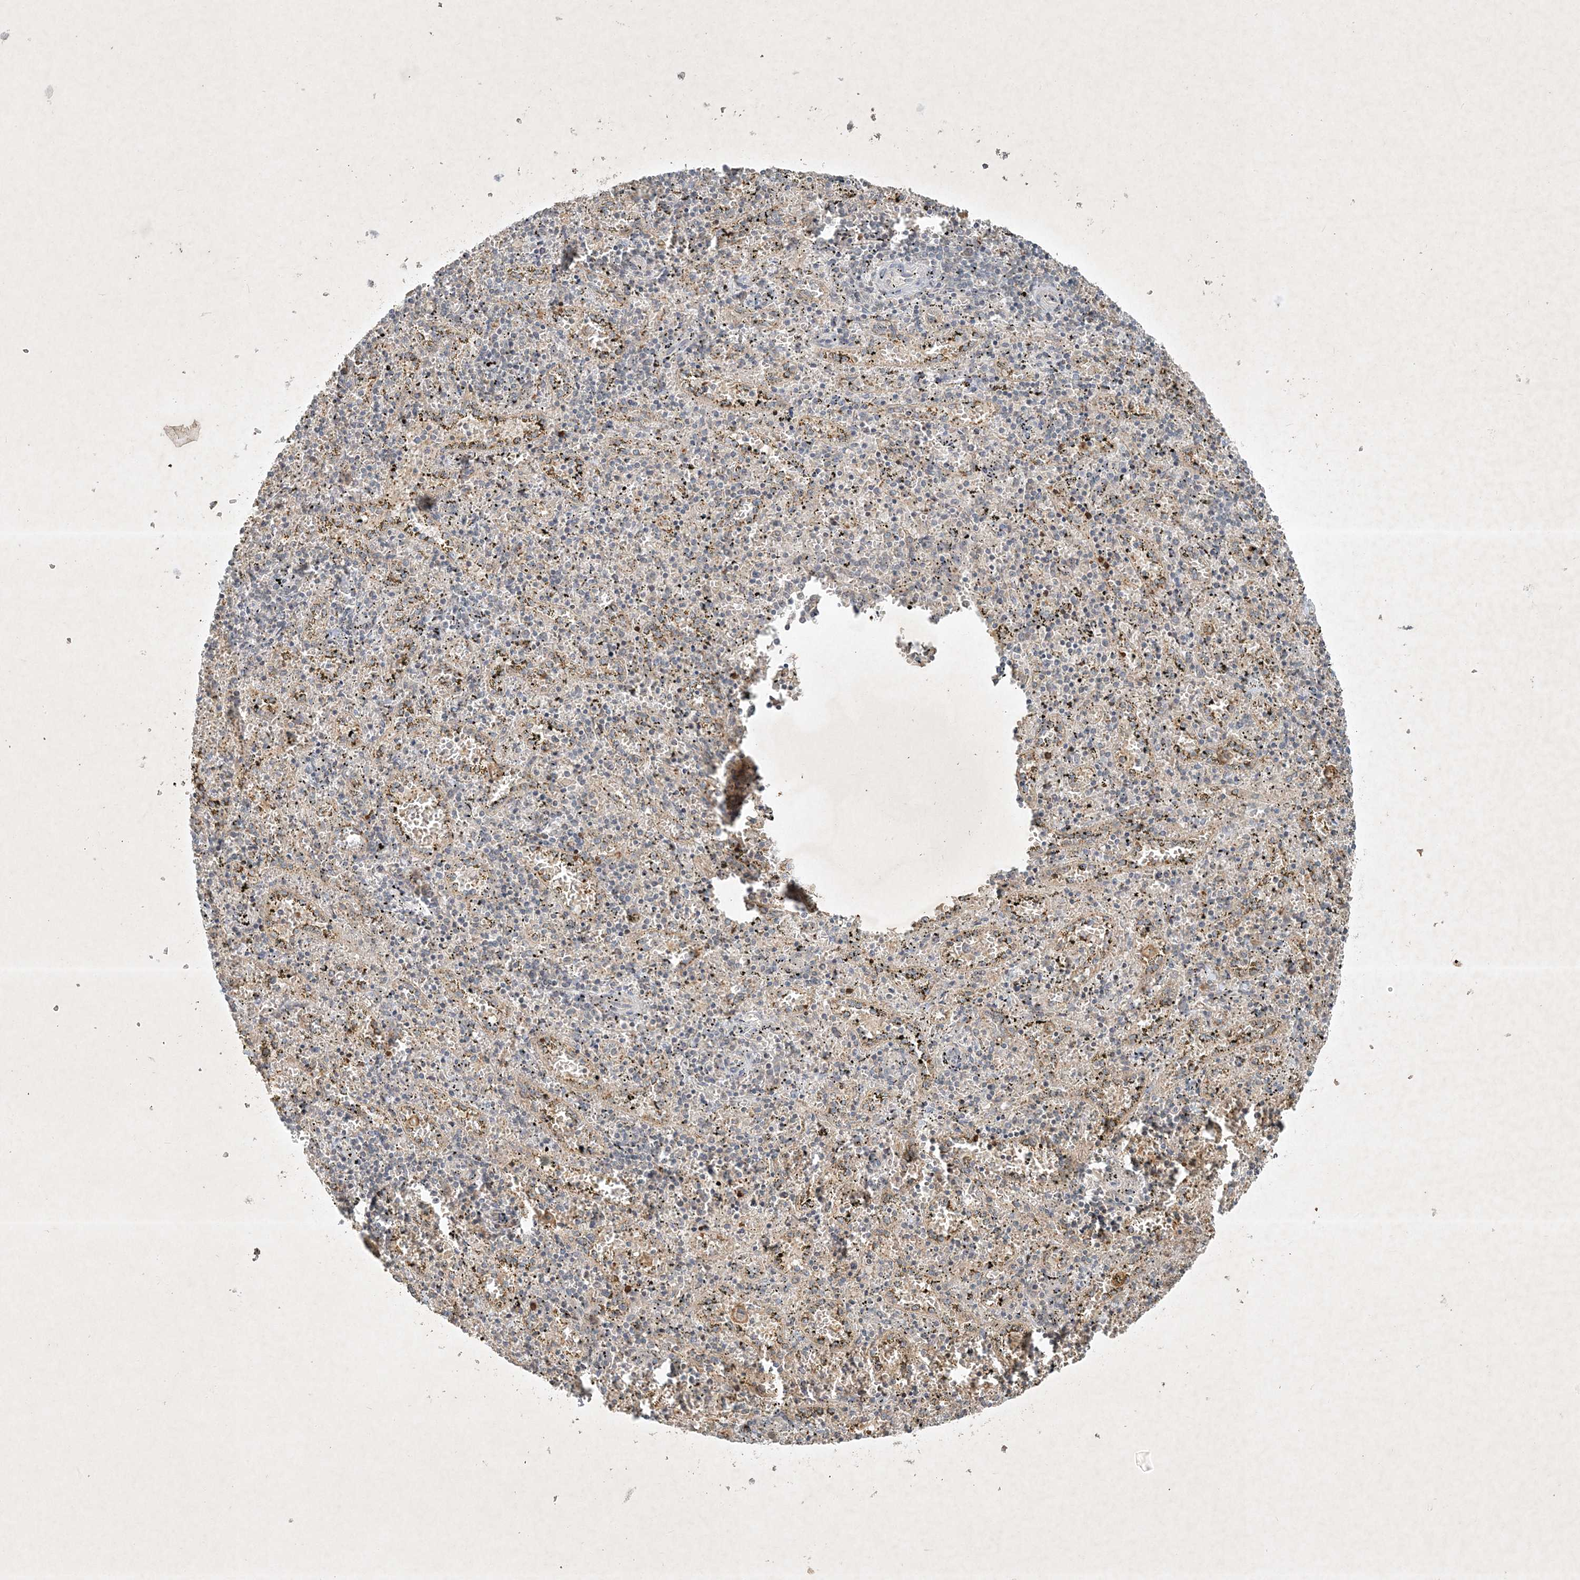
{"staining": {"intensity": "negative", "quantity": "none", "location": "none"}, "tissue": "spleen", "cell_type": "Cells in red pulp", "image_type": "normal", "snomed": [{"axis": "morphology", "description": "Normal tissue, NOS"}, {"axis": "topography", "description": "Spleen"}], "caption": "The immunohistochemistry (IHC) histopathology image has no significant staining in cells in red pulp of spleen. Brightfield microscopy of IHC stained with DAB (brown) and hematoxylin (blue), captured at high magnification.", "gene": "TNFAIP6", "patient": {"sex": "male", "age": 11}}